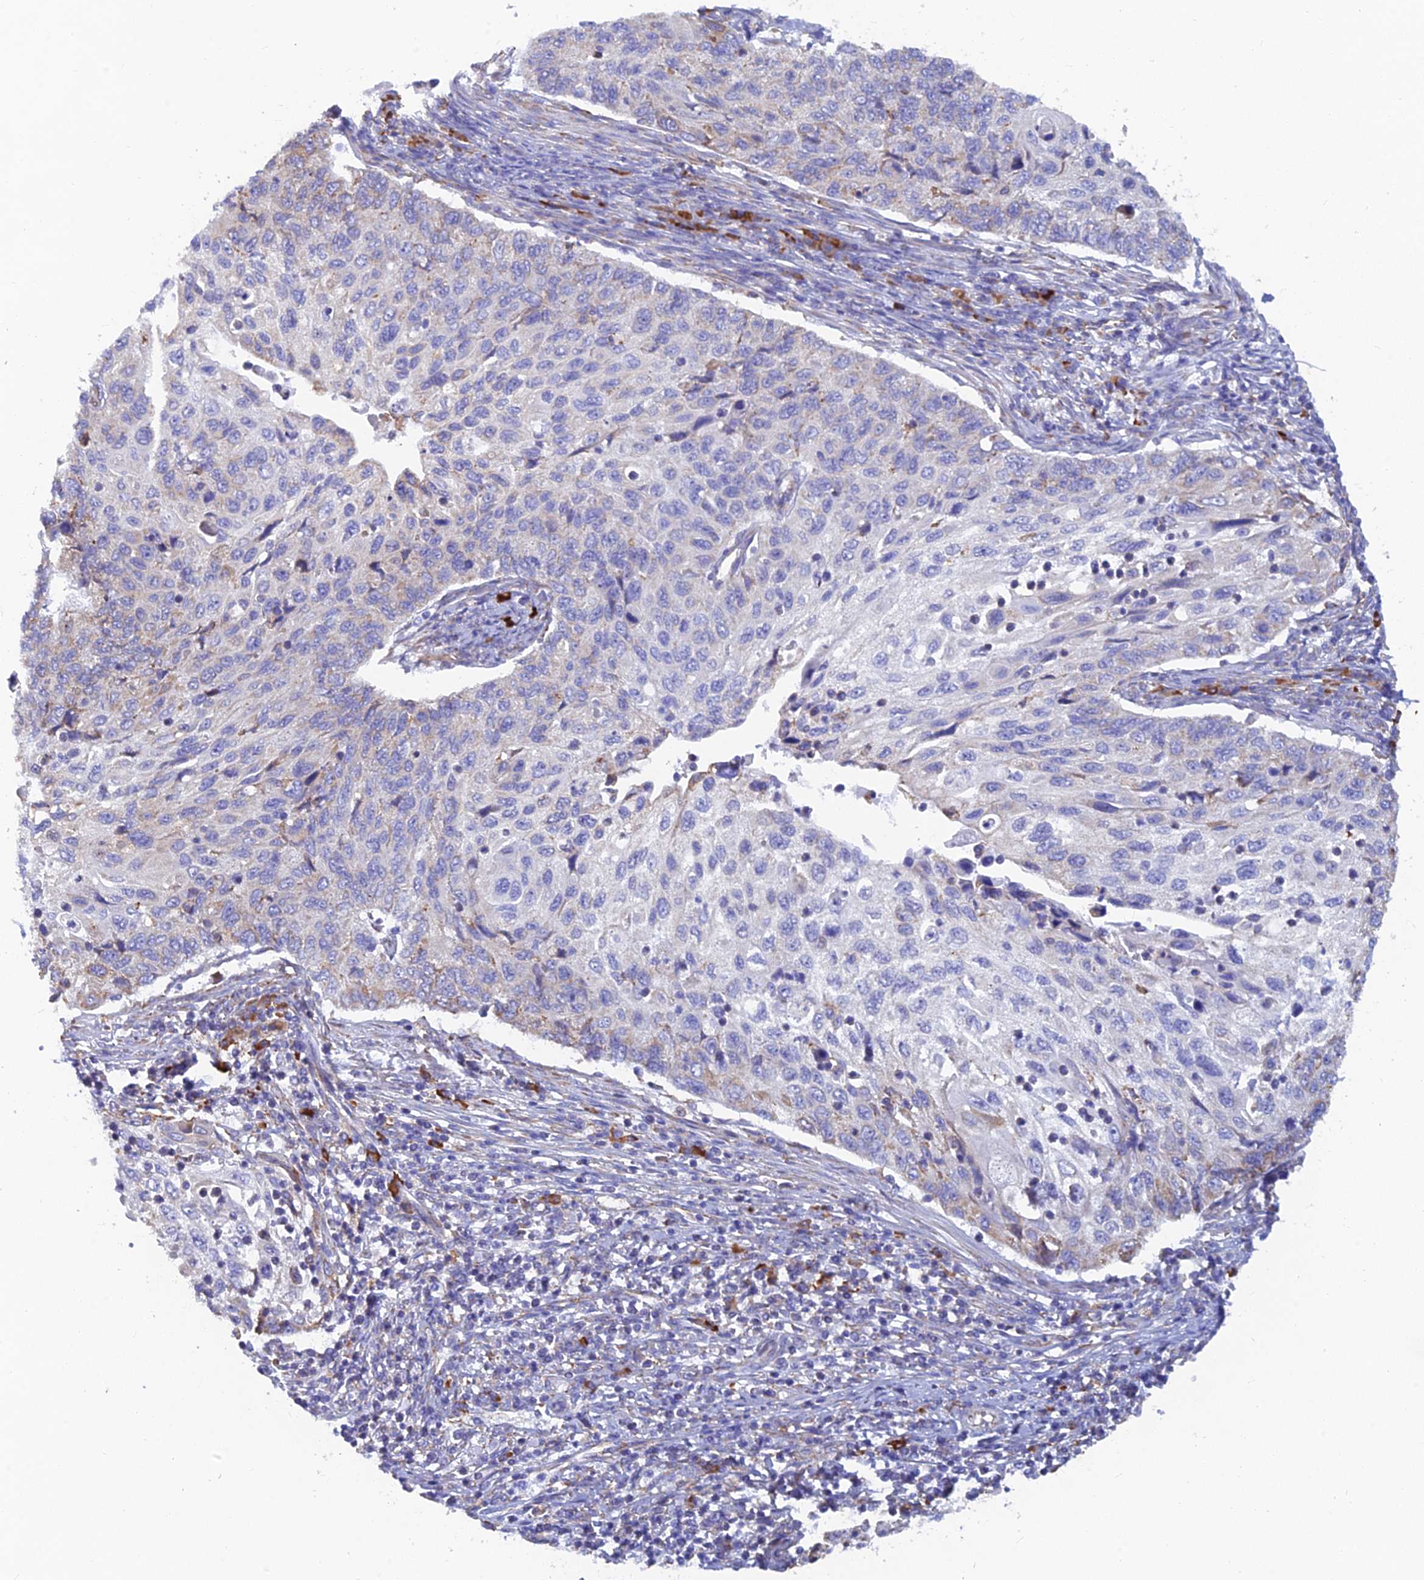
{"staining": {"intensity": "negative", "quantity": "none", "location": "none"}, "tissue": "cervical cancer", "cell_type": "Tumor cells", "image_type": "cancer", "snomed": [{"axis": "morphology", "description": "Squamous cell carcinoma, NOS"}, {"axis": "topography", "description": "Cervix"}], "caption": "Immunohistochemistry of human cervical squamous cell carcinoma displays no positivity in tumor cells.", "gene": "WDR35", "patient": {"sex": "female", "age": 70}}